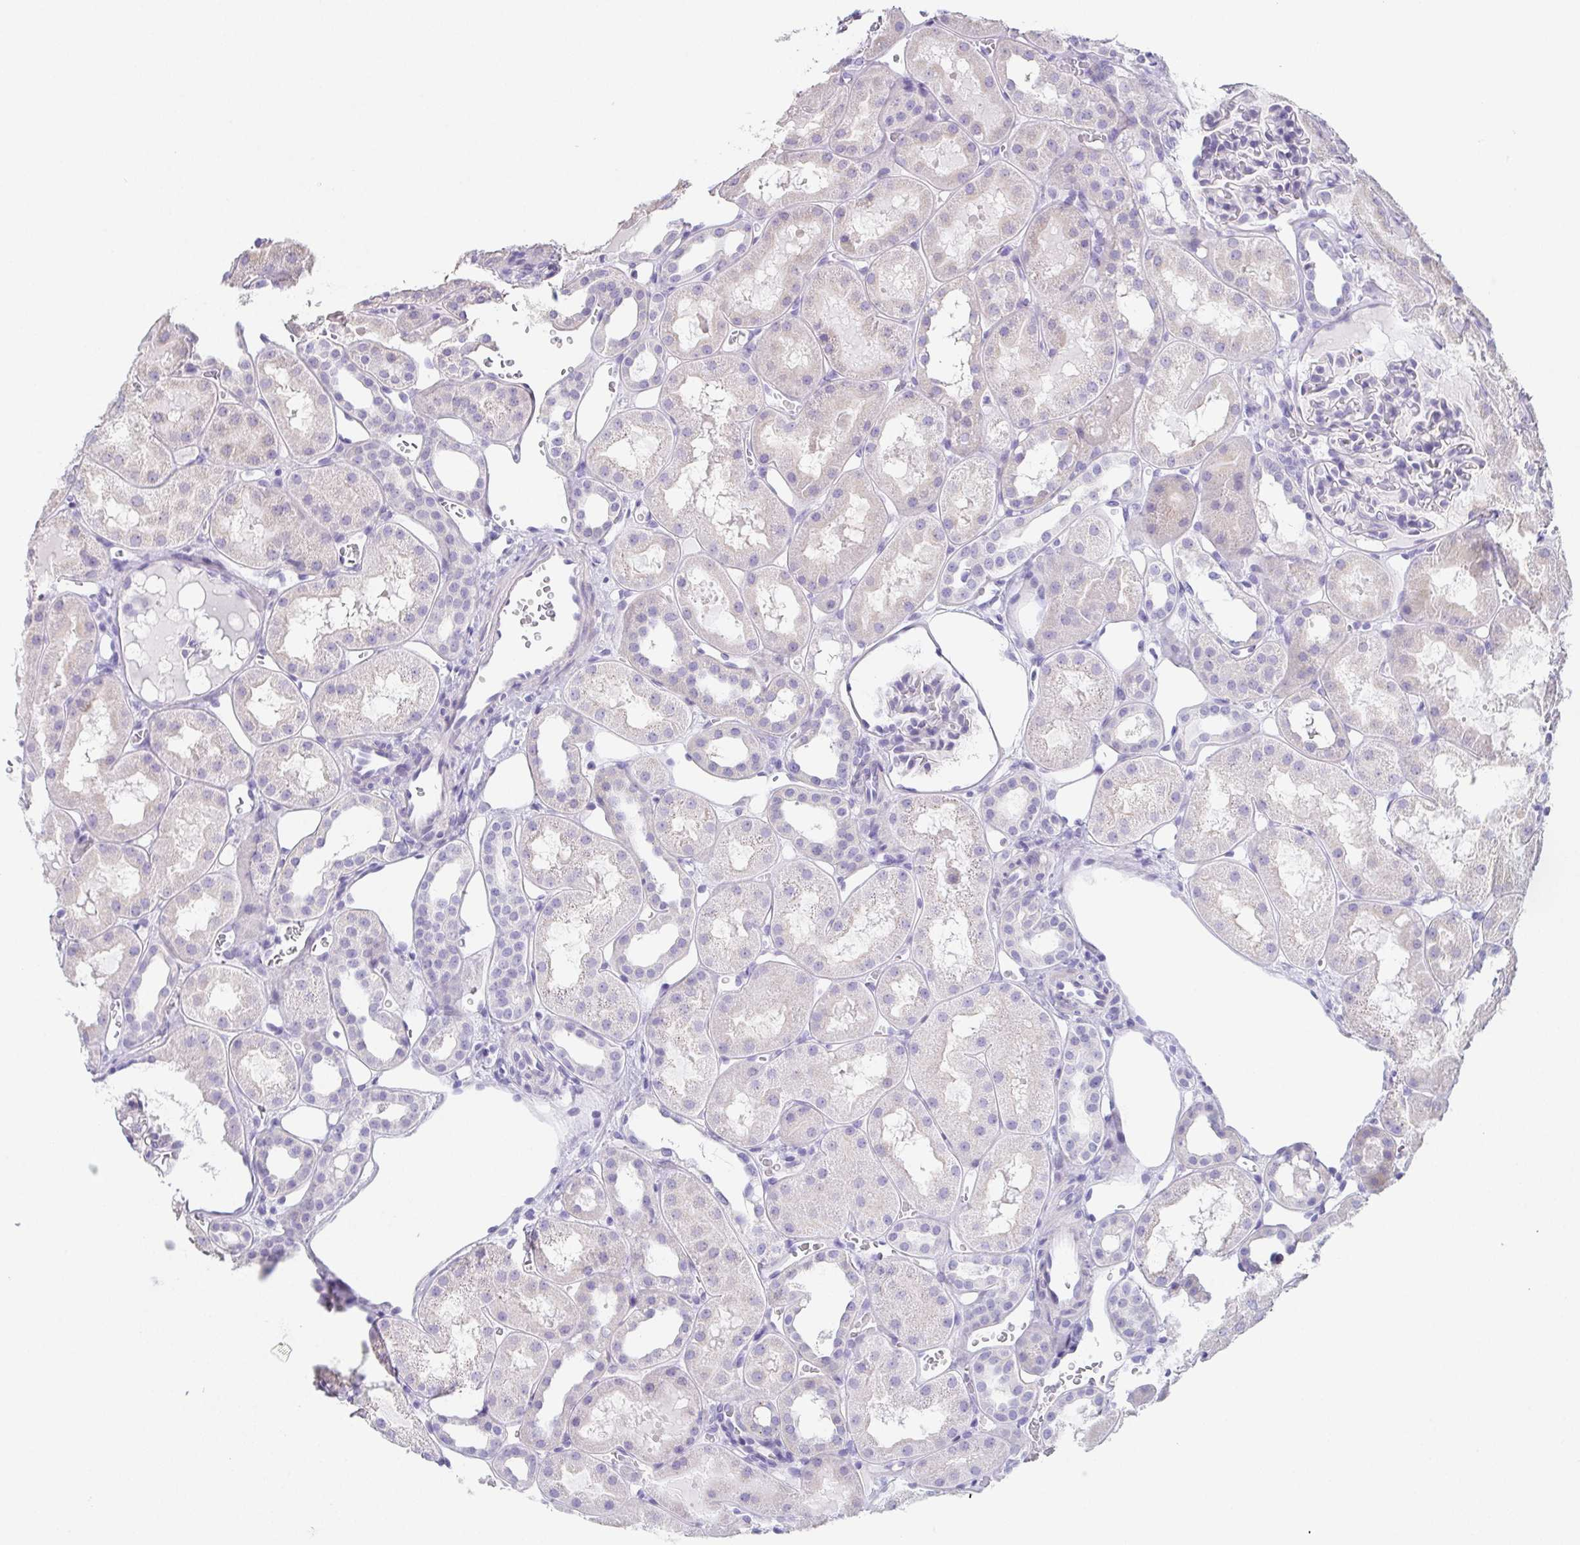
{"staining": {"intensity": "negative", "quantity": "none", "location": "none"}, "tissue": "kidney", "cell_type": "Cells in glomeruli", "image_type": "normal", "snomed": [{"axis": "morphology", "description": "Normal tissue, NOS"}, {"axis": "topography", "description": "Kidney"}, {"axis": "topography", "description": "Urinary bladder"}], "caption": "Immunohistochemical staining of unremarkable kidney exhibits no significant expression in cells in glomeruli.", "gene": "HDGFL1", "patient": {"sex": "male", "age": 16}}